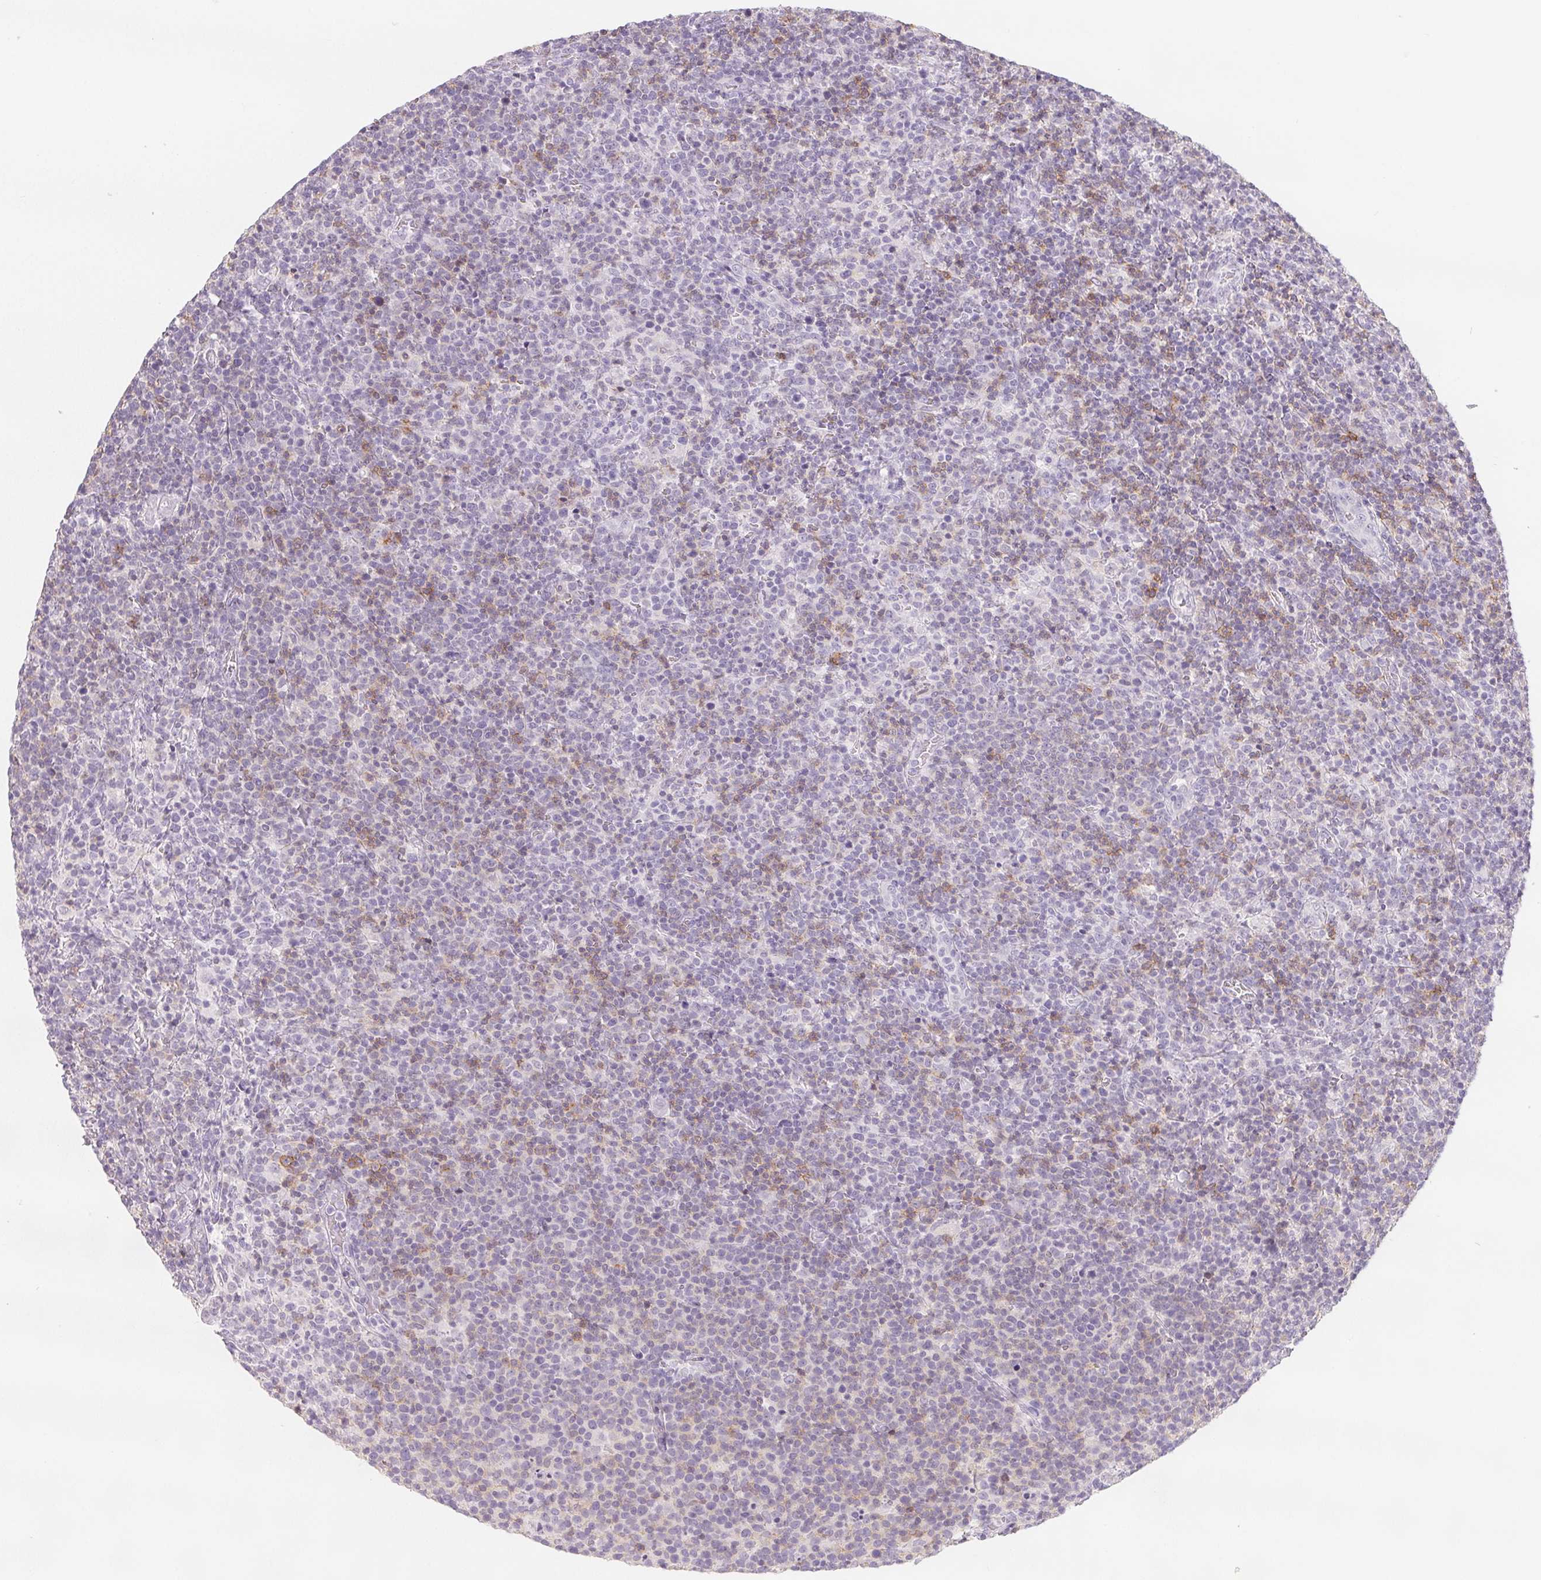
{"staining": {"intensity": "negative", "quantity": "none", "location": "none"}, "tissue": "lymphoma", "cell_type": "Tumor cells", "image_type": "cancer", "snomed": [{"axis": "morphology", "description": "Malignant lymphoma, non-Hodgkin's type, High grade"}, {"axis": "topography", "description": "Lymph node"}], "caption": "An immunohistochemistry (IHC) photomicrograph of lymphoma is shown. There is no staining in tumor cells of lymphoma.", "gene": "CD69", "patient": {"sex": "male", "age": 61}}